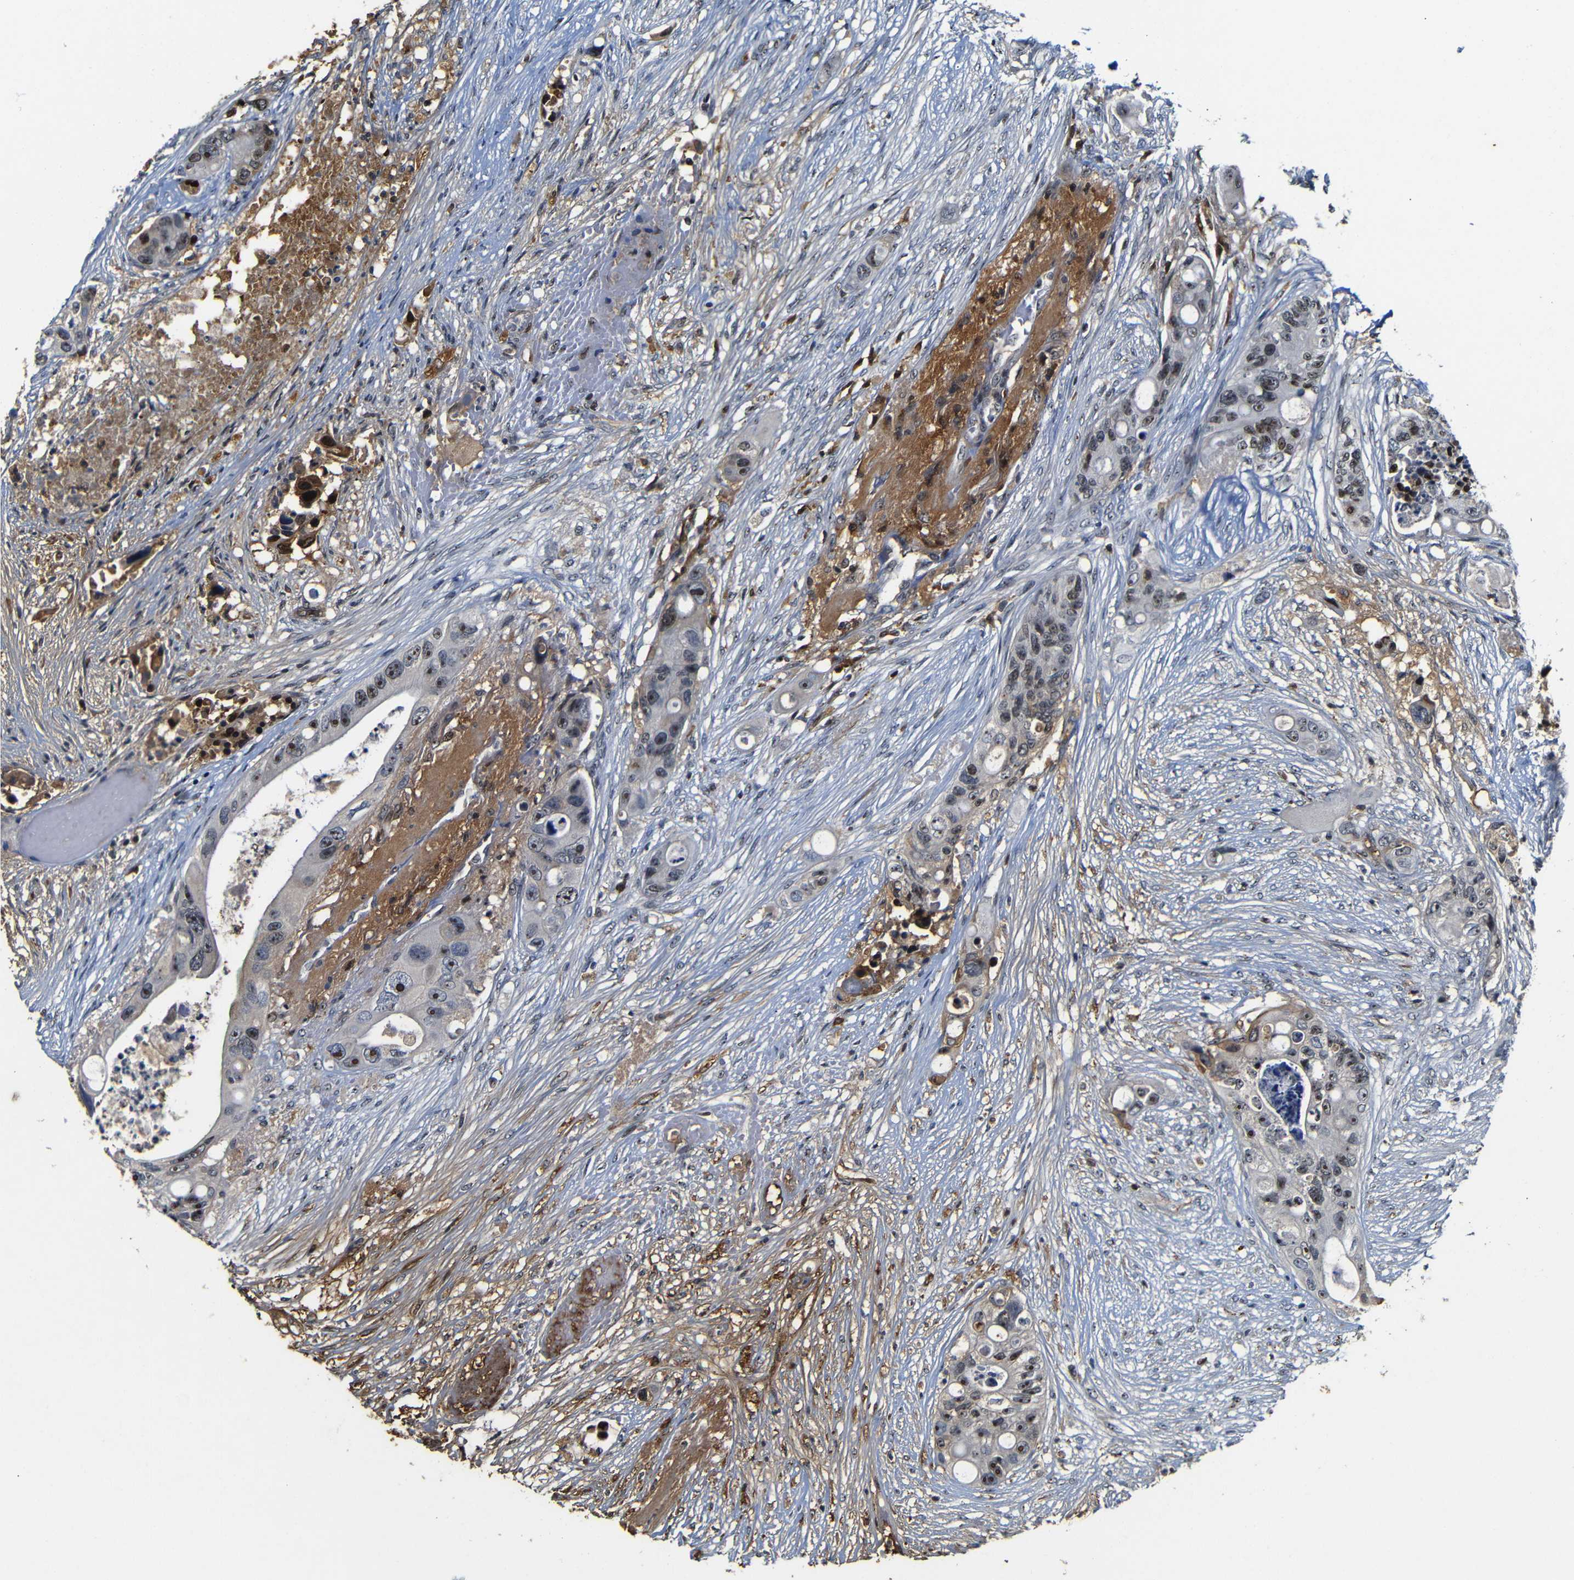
{"staining": {"intensity": "strong", "quantity": ">75%", "location": "nuclear"}, "tissue": "colorectal cancer", "cell_type": "Tumor cells", "image_type": "cancer", "snomed": [{"axis": "morphology", "description": "Adenocarcinoma, NOS"}, {"axis": "topography", "description": "Colon"}], "caption": "IHC staining of colorectal cancer, which reveals high levels of strong nuclear expression in about >75% of tumor cells indicating strong nuclear protein expression. The staining was performed using DAB (3,3'-diaminobenzidine) (brown) for protein detection and nuclei were counterstained in hematoxylin (blue).", "gene": "MYC", "patient": {"sex": "female", "age": 57}}